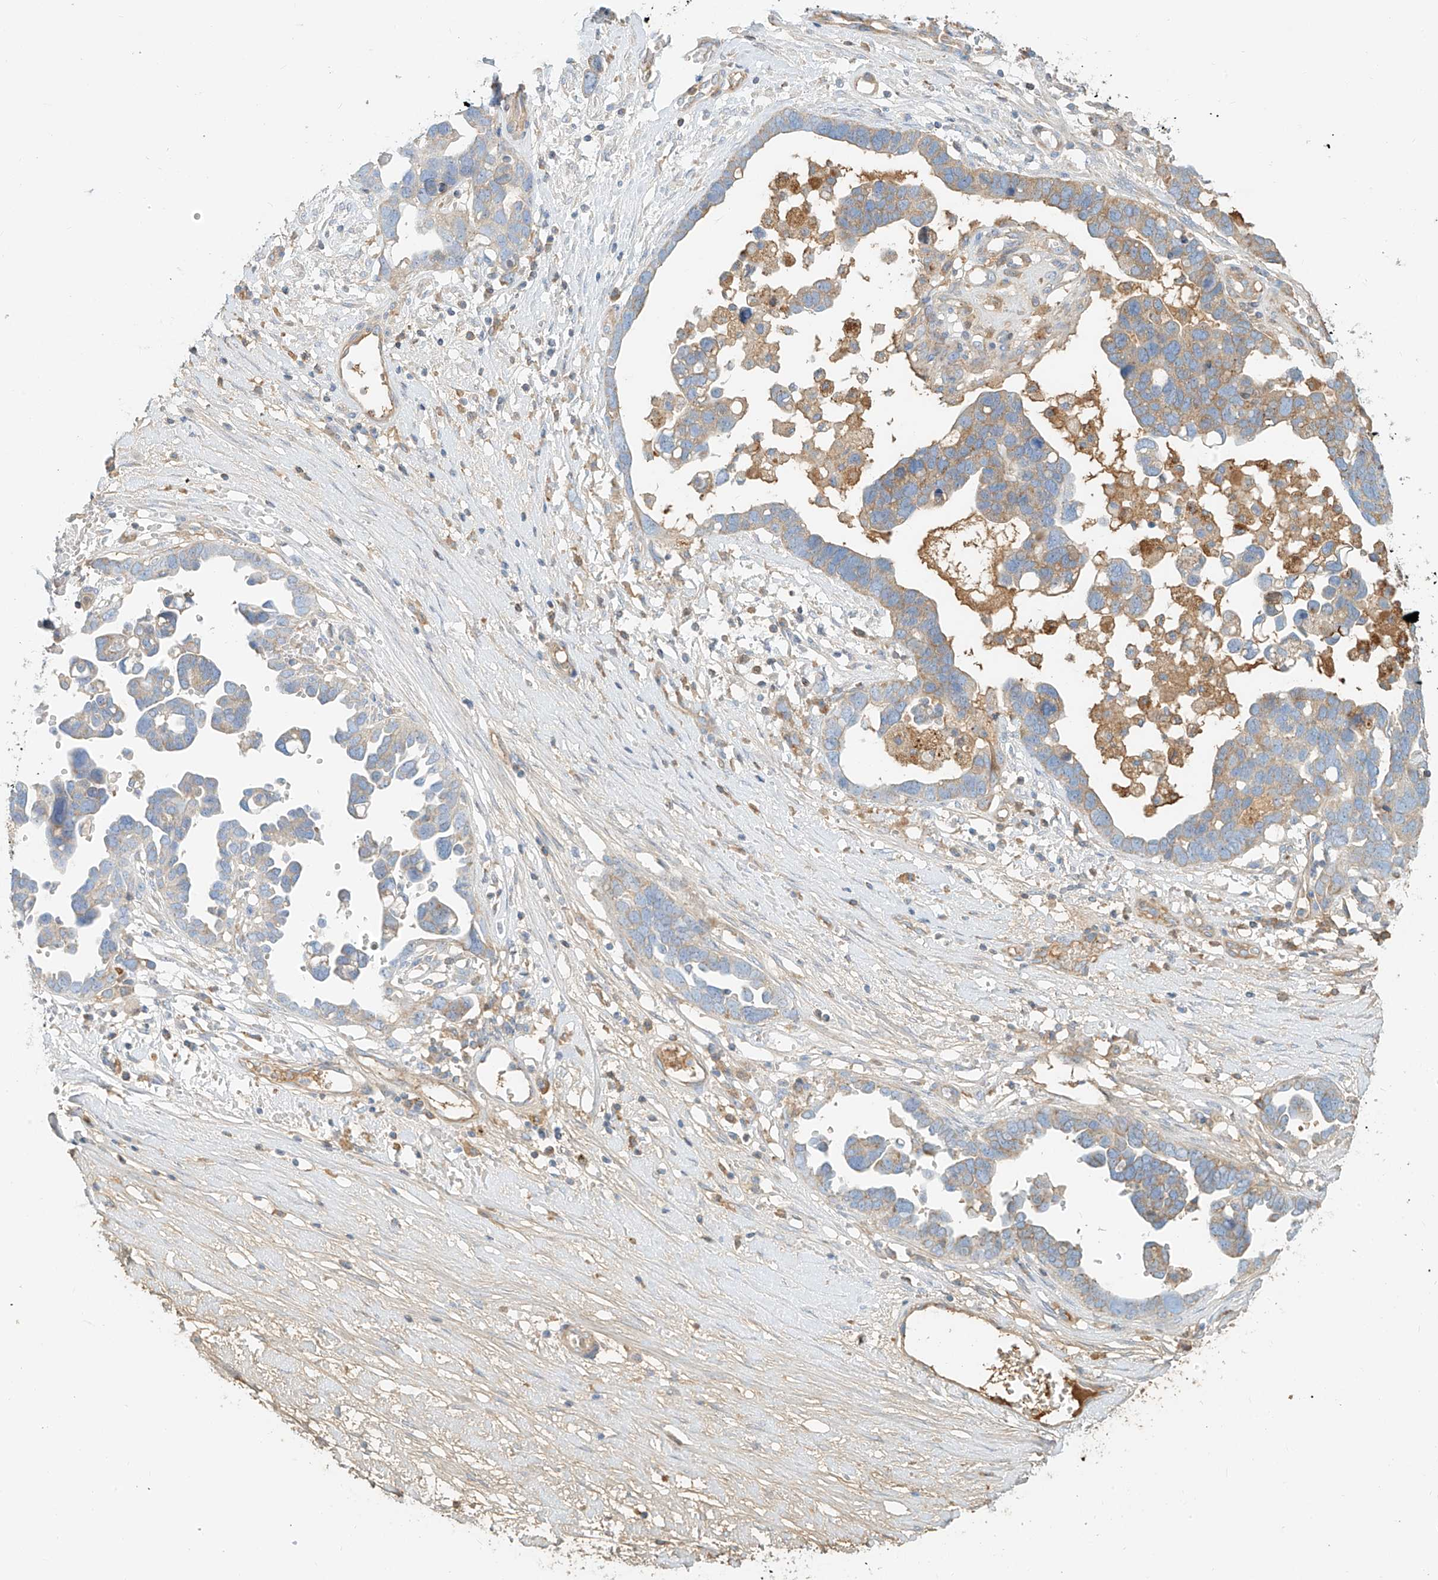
{"staining": {"intensity": "moderate", "quantity": "25%-75%", "location": "cytoplasmic/membranous"}, "tissue": "ovarian cancer", "cell_type": "Tumor cells", "image_type": "cancer", "snomed": [{"axis": "morphology", "description": "Cystadenocarcinoma, serous, NOS"}, {"axis": "topography", "description": "Ovary"}], "caption": "The histopathology image reveals immunohistochemical staining of ovarian serous cystadenocarcinoma. There is moderate cytoplasmic/membranous staining is seen in about 25%-75% of tumor cells.", "gene": "OCSTAMP", "patient": {"sex": "female", "age": 54}}